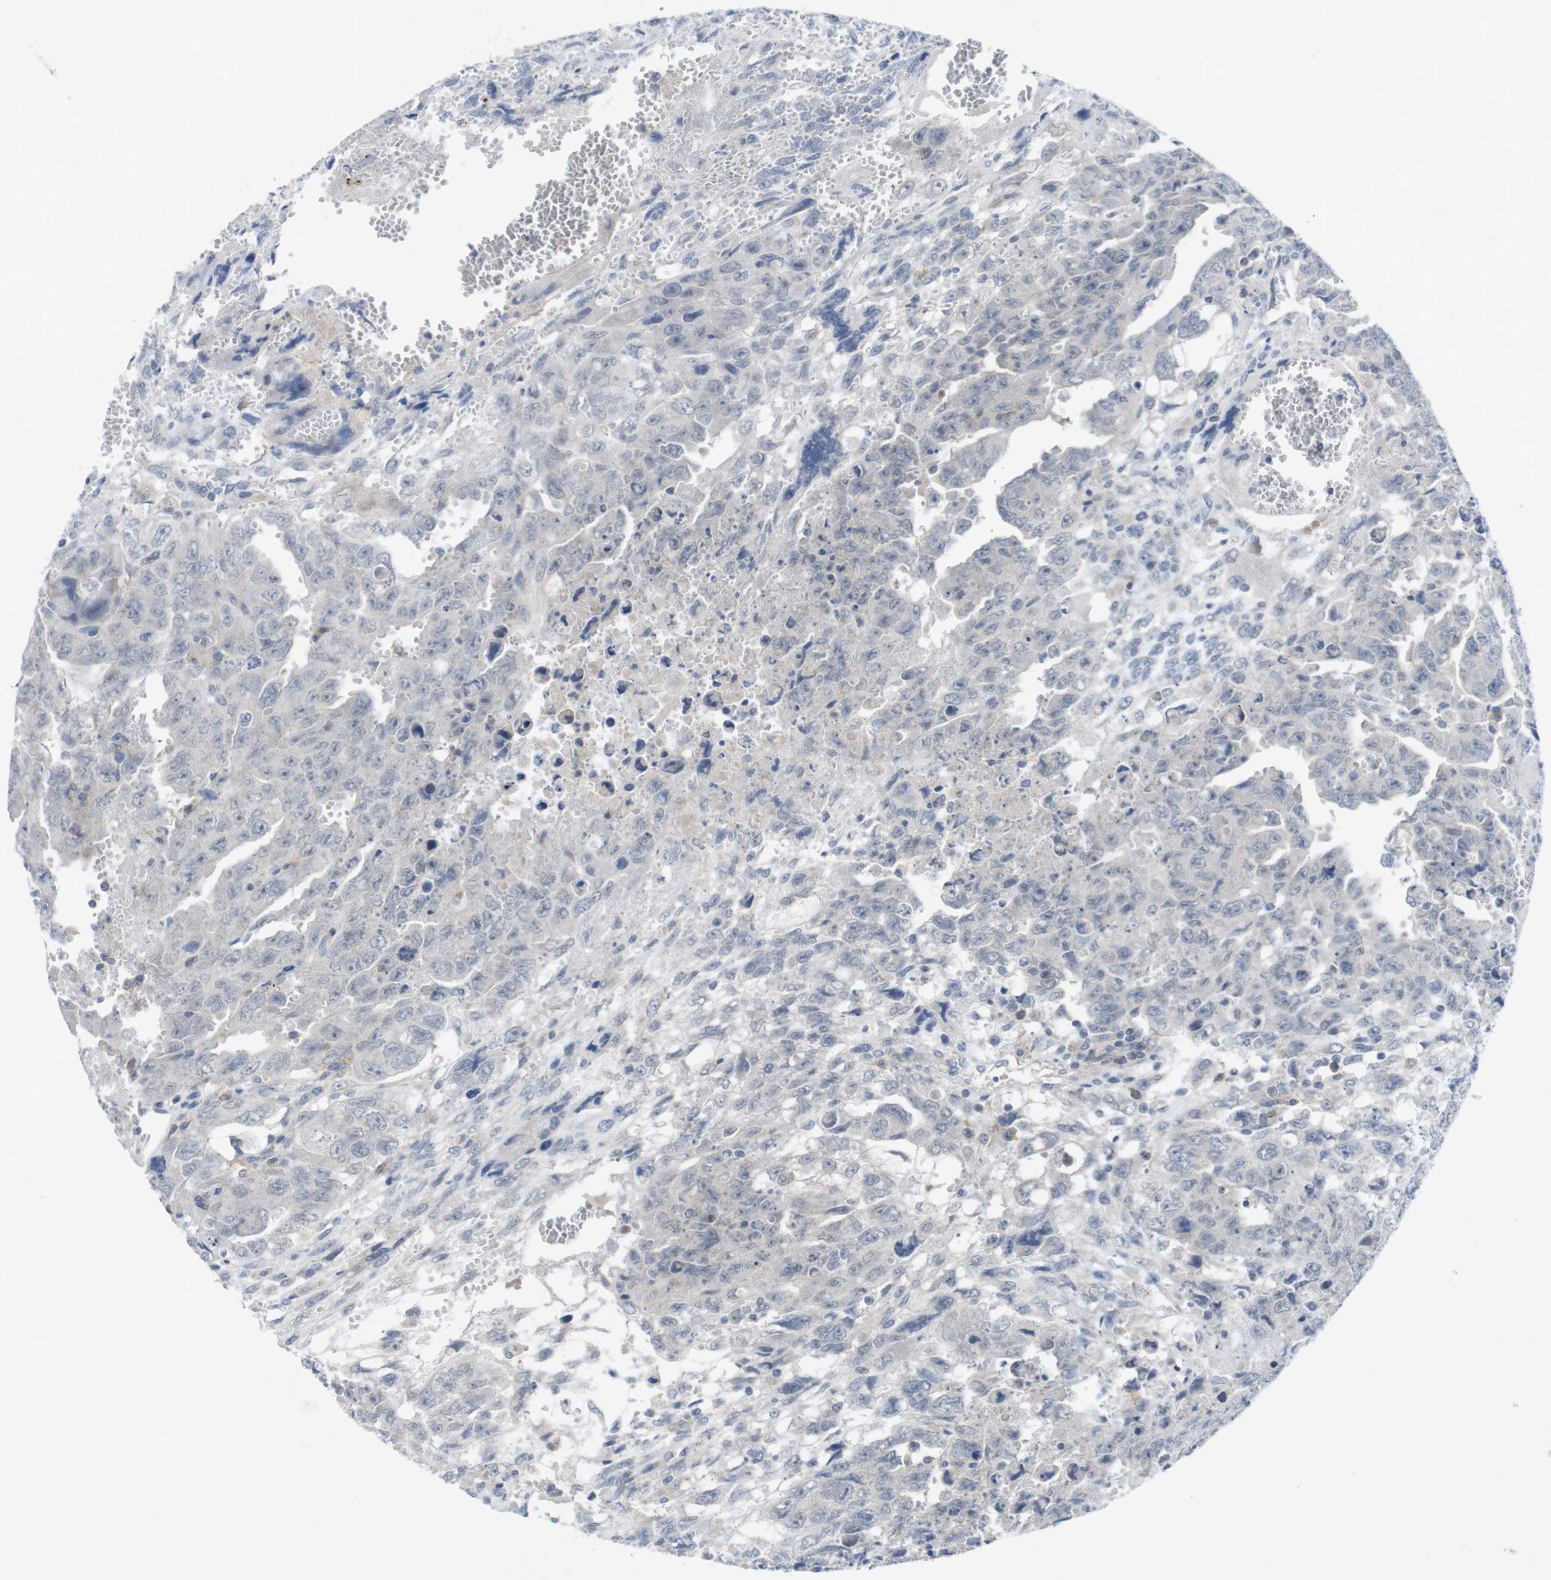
{"staining": {"intensity": "negative", "quantity": "none", "location": "none"}, "tissue": "testis cancer", "cell_type": "Tumor cells", "image_type": "cancer", "snomed": [{"axis": "morphology", "description": "Carcinoma, Embryonal, NOS"}, {"axis": "topography", "description": "Testis"}], "caption": "Immunohistochemistry histopathology image of neoplastic tissue: human testis embryonal carcinoma stained with DAB reveals no significant protein expression in tumor cells.", "gene": "SLAMF7", "patient": {"sex": "male", "age": 28}}